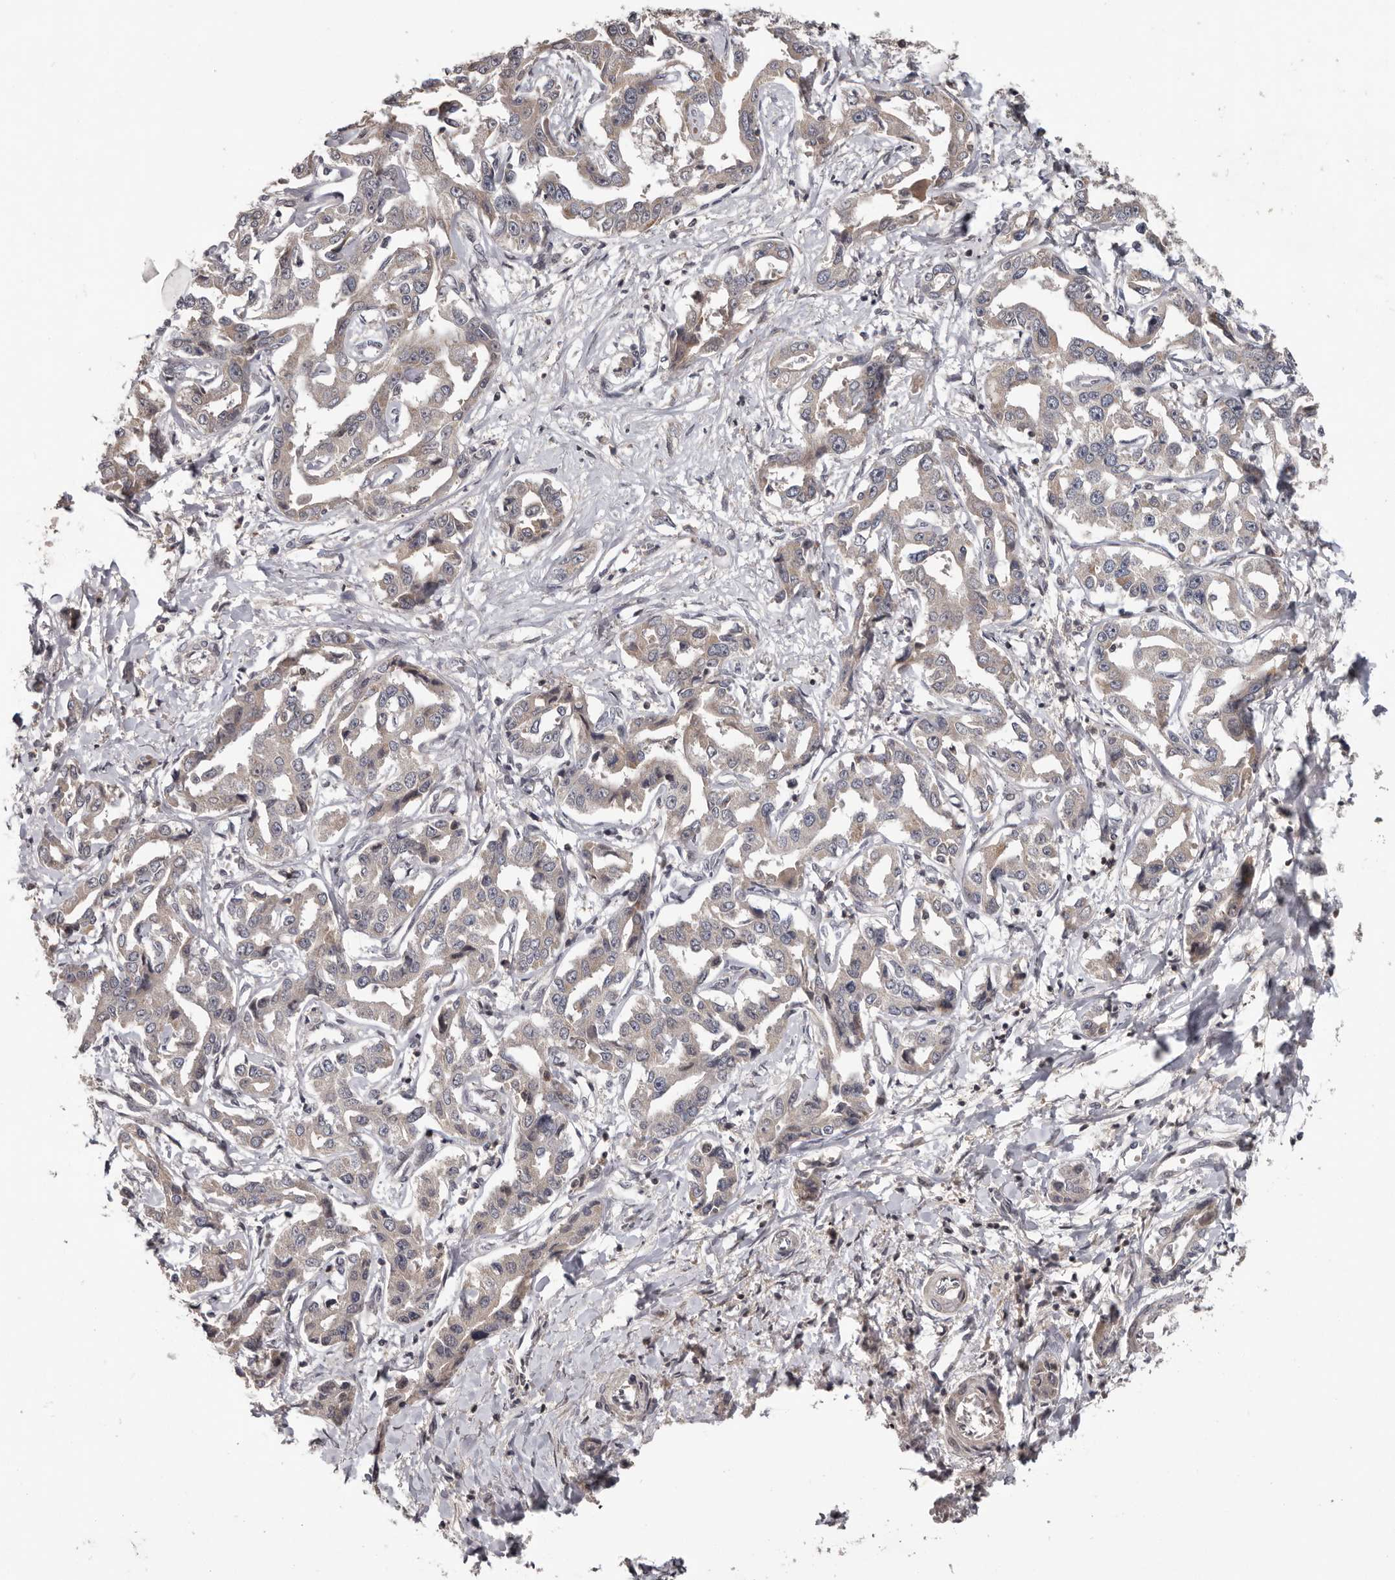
{"staining": {"intensity": "weak", "quantity": "<25%", "location": "cytoplasmic/membranous"}, "tissue": "liver cancer", "cell_type": "Tumor cells", "image_type": "cancer", "snomed": [{"axis": "morphology", "description": "Cholangiocarcinoma"}, {"axis": "topography", "description": "Liver"}], "caption": "Immunohistochemistry of human liver cholangiocarcinoma exhibits no expression in tumor cells. (Immunohistochemistry (ihc), brightfield microscopy, high magnification).", "gene": "ANKRD44", "patient": {"sex": "male", "age": 59}}